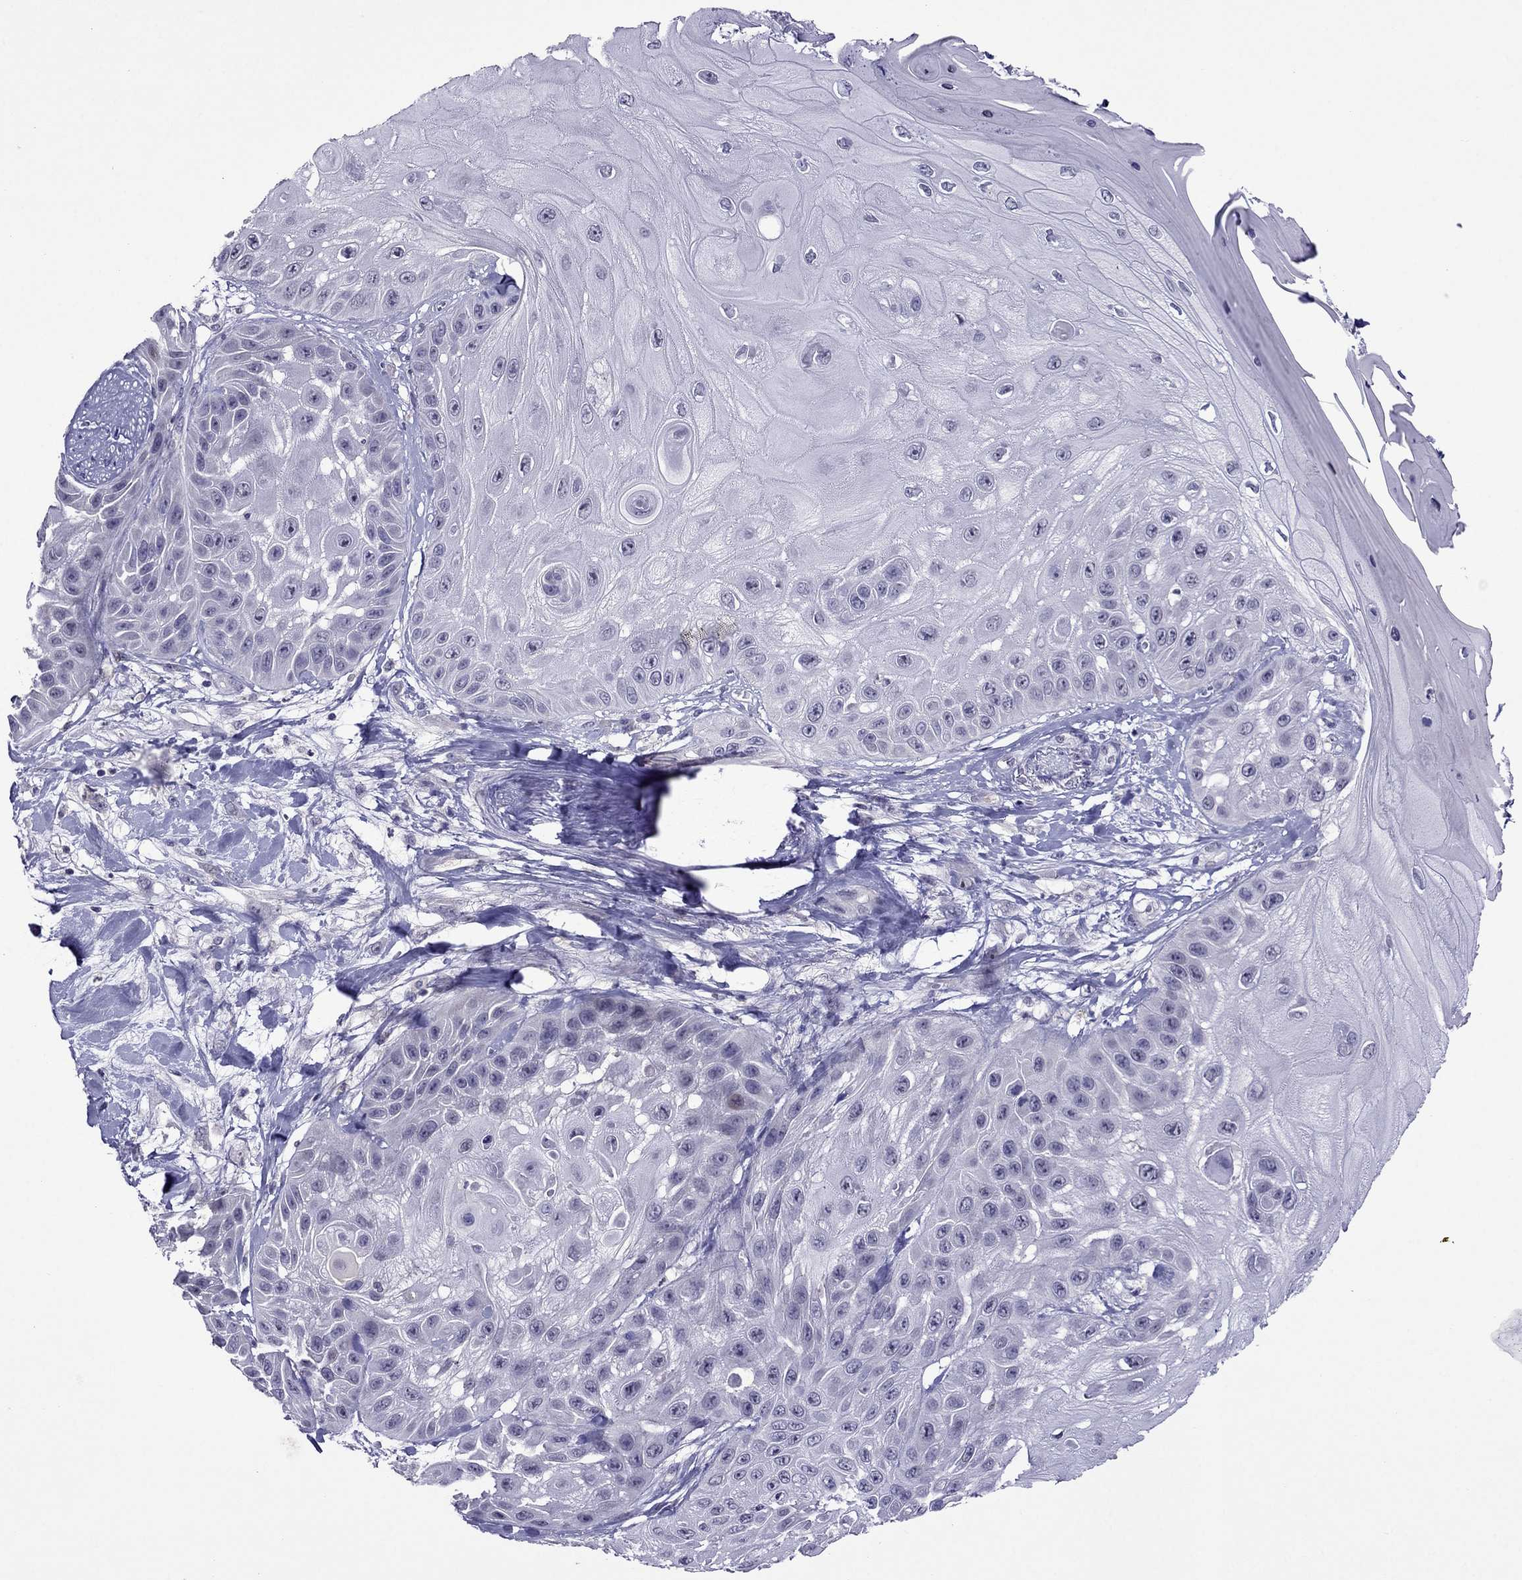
{"staining": {"intensity": "negative", "quantity": "none", "location": "none"}, "tissue": "skin cancer", "cell_type": "Tumor cells", "image_type": "cancer", "snomed": [{"axis": "morphology", "description": "Normal tissue, NOS"}, {"axis": "morphology", "description": "Squamous cell carcinoma, NOS"}, {"axis": "topography", "description": "Skin"}], "caption": "This image is of squamous cell carcinoma (skin) stained with IHC to label a protein in brown with the nuclei are counter-stained blue. There is no expression in tumor cells. The staining is performed using DAB brown chromogen with nuclei counter-stained in using hematoxylin.", "gene": "SPTBN4", "patient": {"sex": "male", "age": 79}}